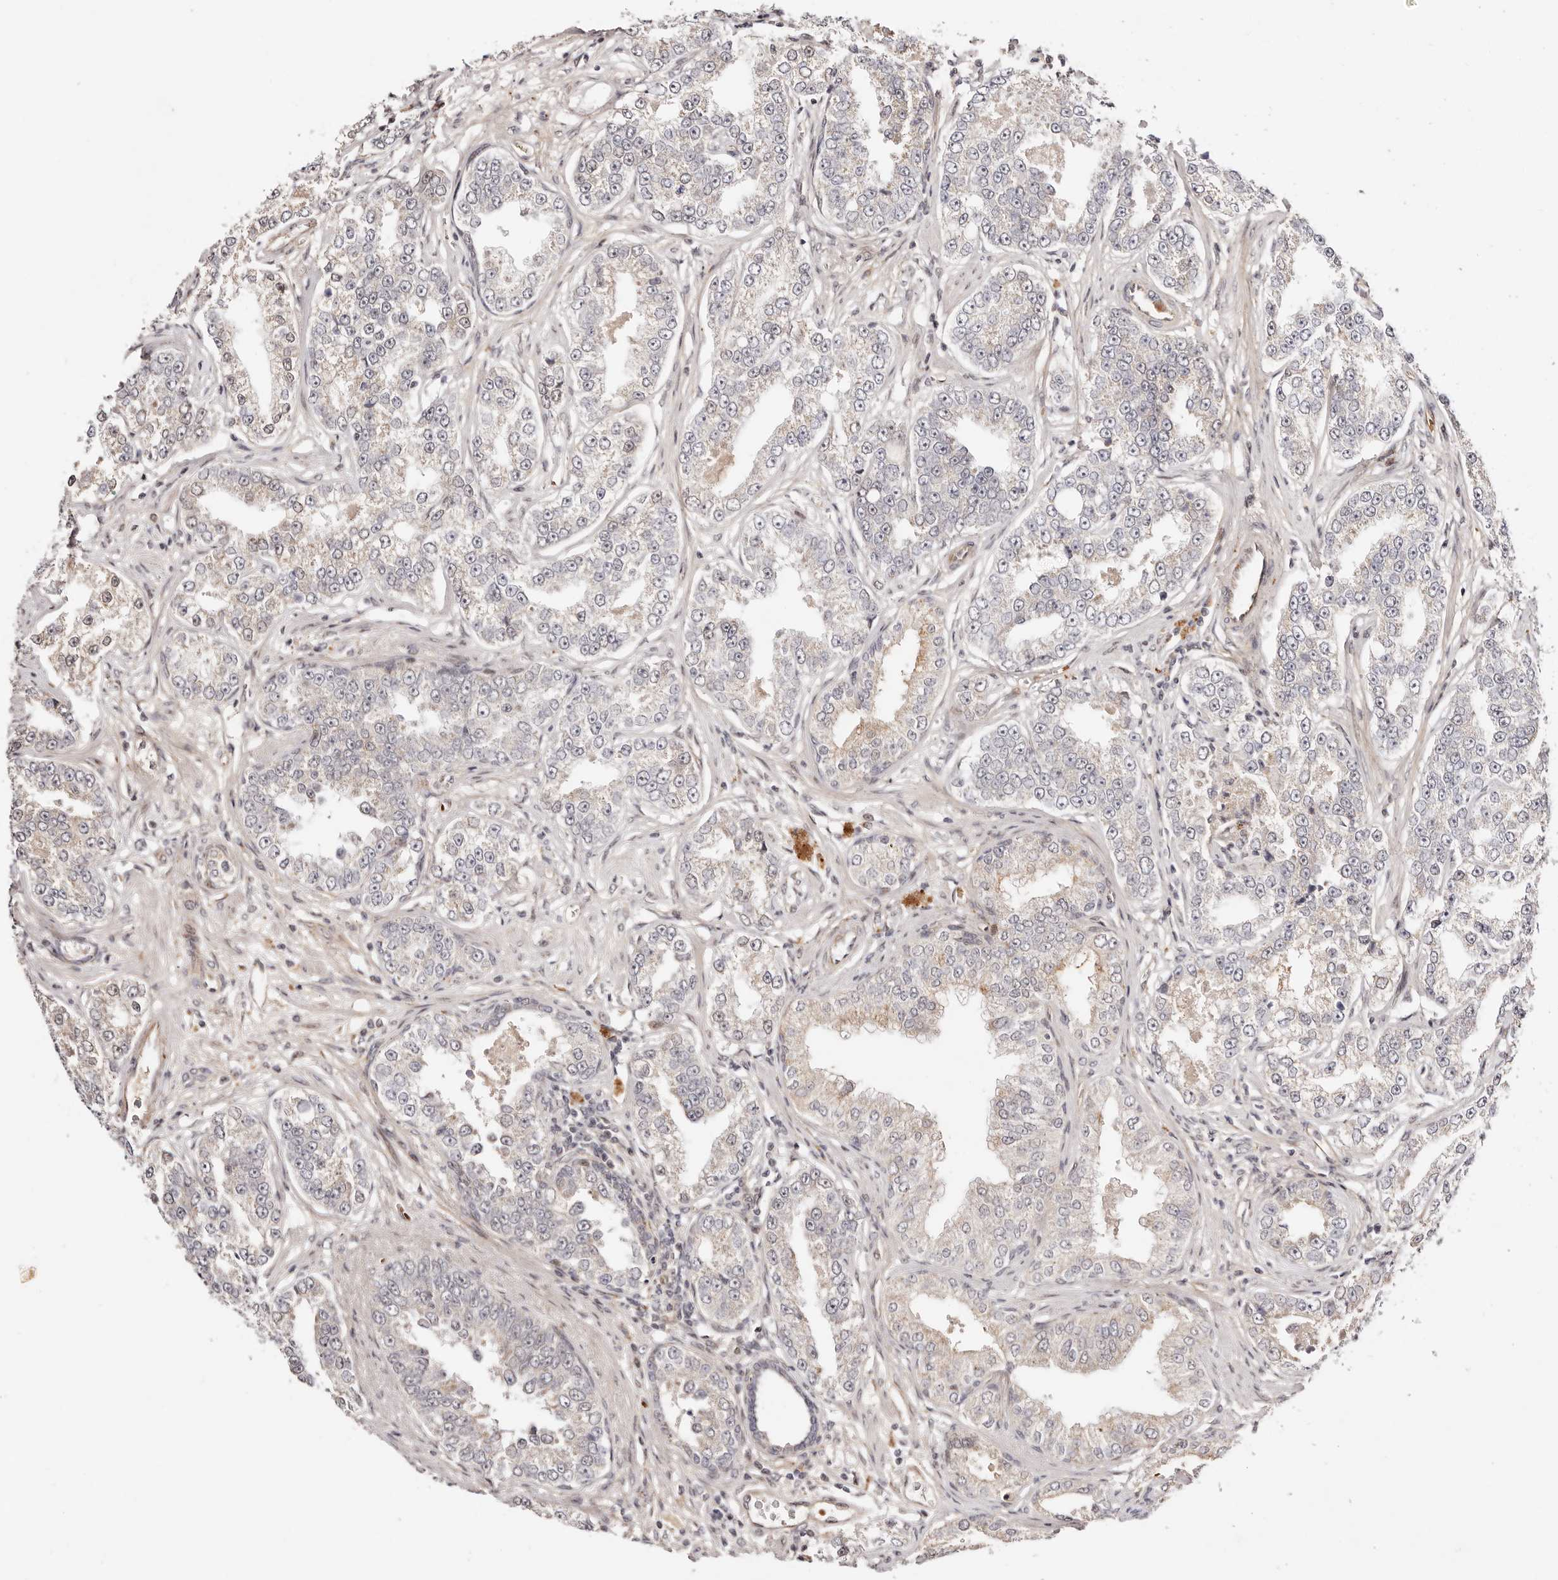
{"staining": {"intensity": "weak", "quantity": "<25%", "location": "cytoplasmic/membranous"}, "tissue": "prostate cancer", "cell_type": "Tumor cells", "image_type": "cancer", "snomed": [{"axis": "morphology", "description": "Normal tissue, NOS"}, {"axis": "morphology", "description": "Adenocarcinoma, High grade"}, {"axis": "topography", "description": "Prostate"}], "caption": "Tumor cells show no significant expression in prostate cancer.", "gene": "WRN", "patient": {"sex": "male", "age": 83}}